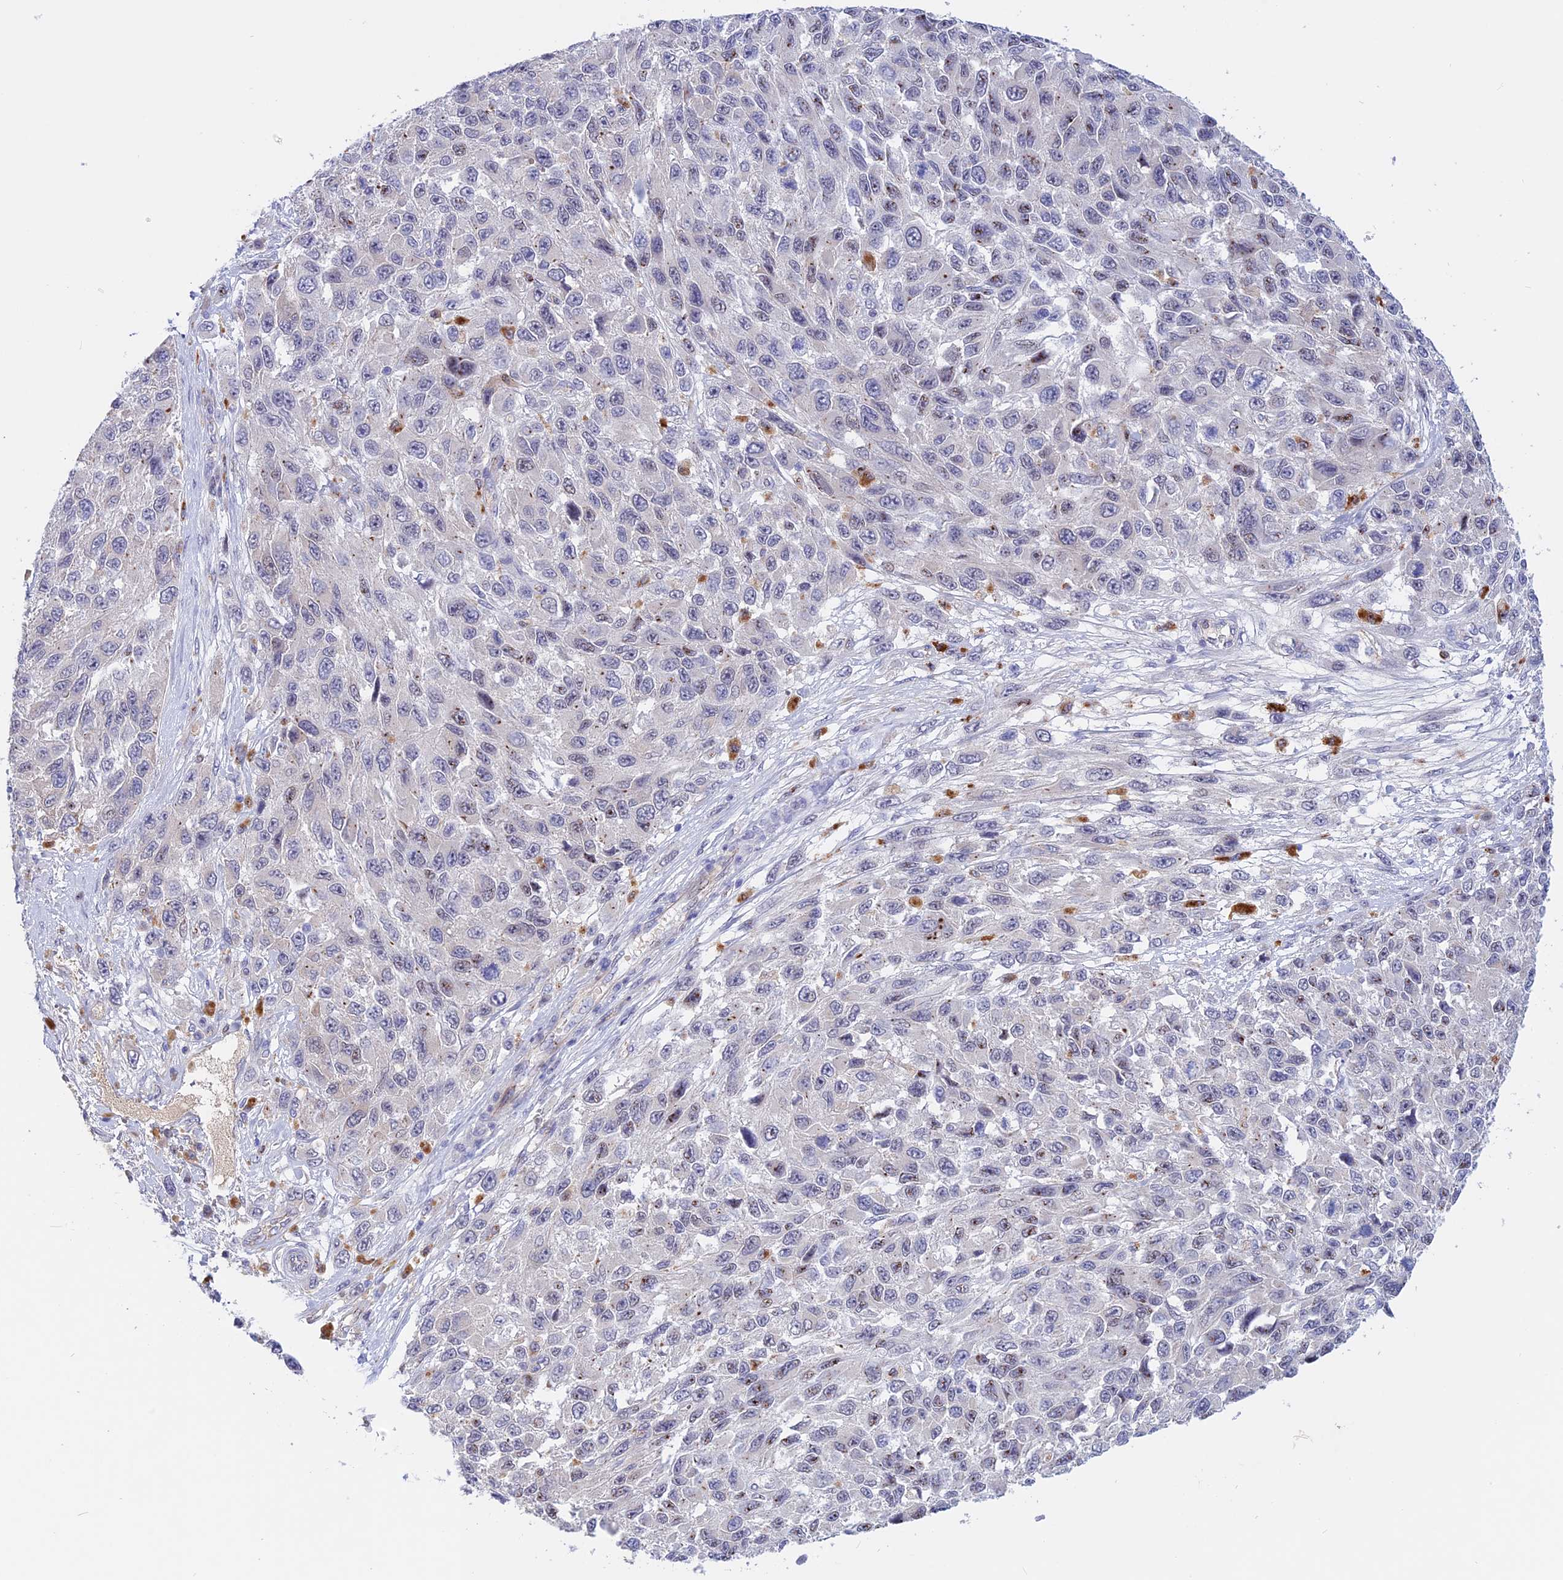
{"staining": {"intensity": "weak", "quantity": "<25%", "location": "nuclear"}, "tissue": "melanoma", "cell_type": "Tumor cells", "image_type": "cancer", "snomed": [{"axis": "morphology", "description": "Normal tissue, NOS"}, {"axis": "morphology", "description": "Malignant melanoma, NOS"}, {"axis": "topography", "description": "Skin"}], "caption": "Immunohistochemistry photomicrograph of neoplastic tissue: human melanoma stained with DAB (3,3'-diaminobenzidine) reveals no significant protein expression in tumor cells.", "gene": "GK5", "patient": {"sex": "female", "age": 96}}